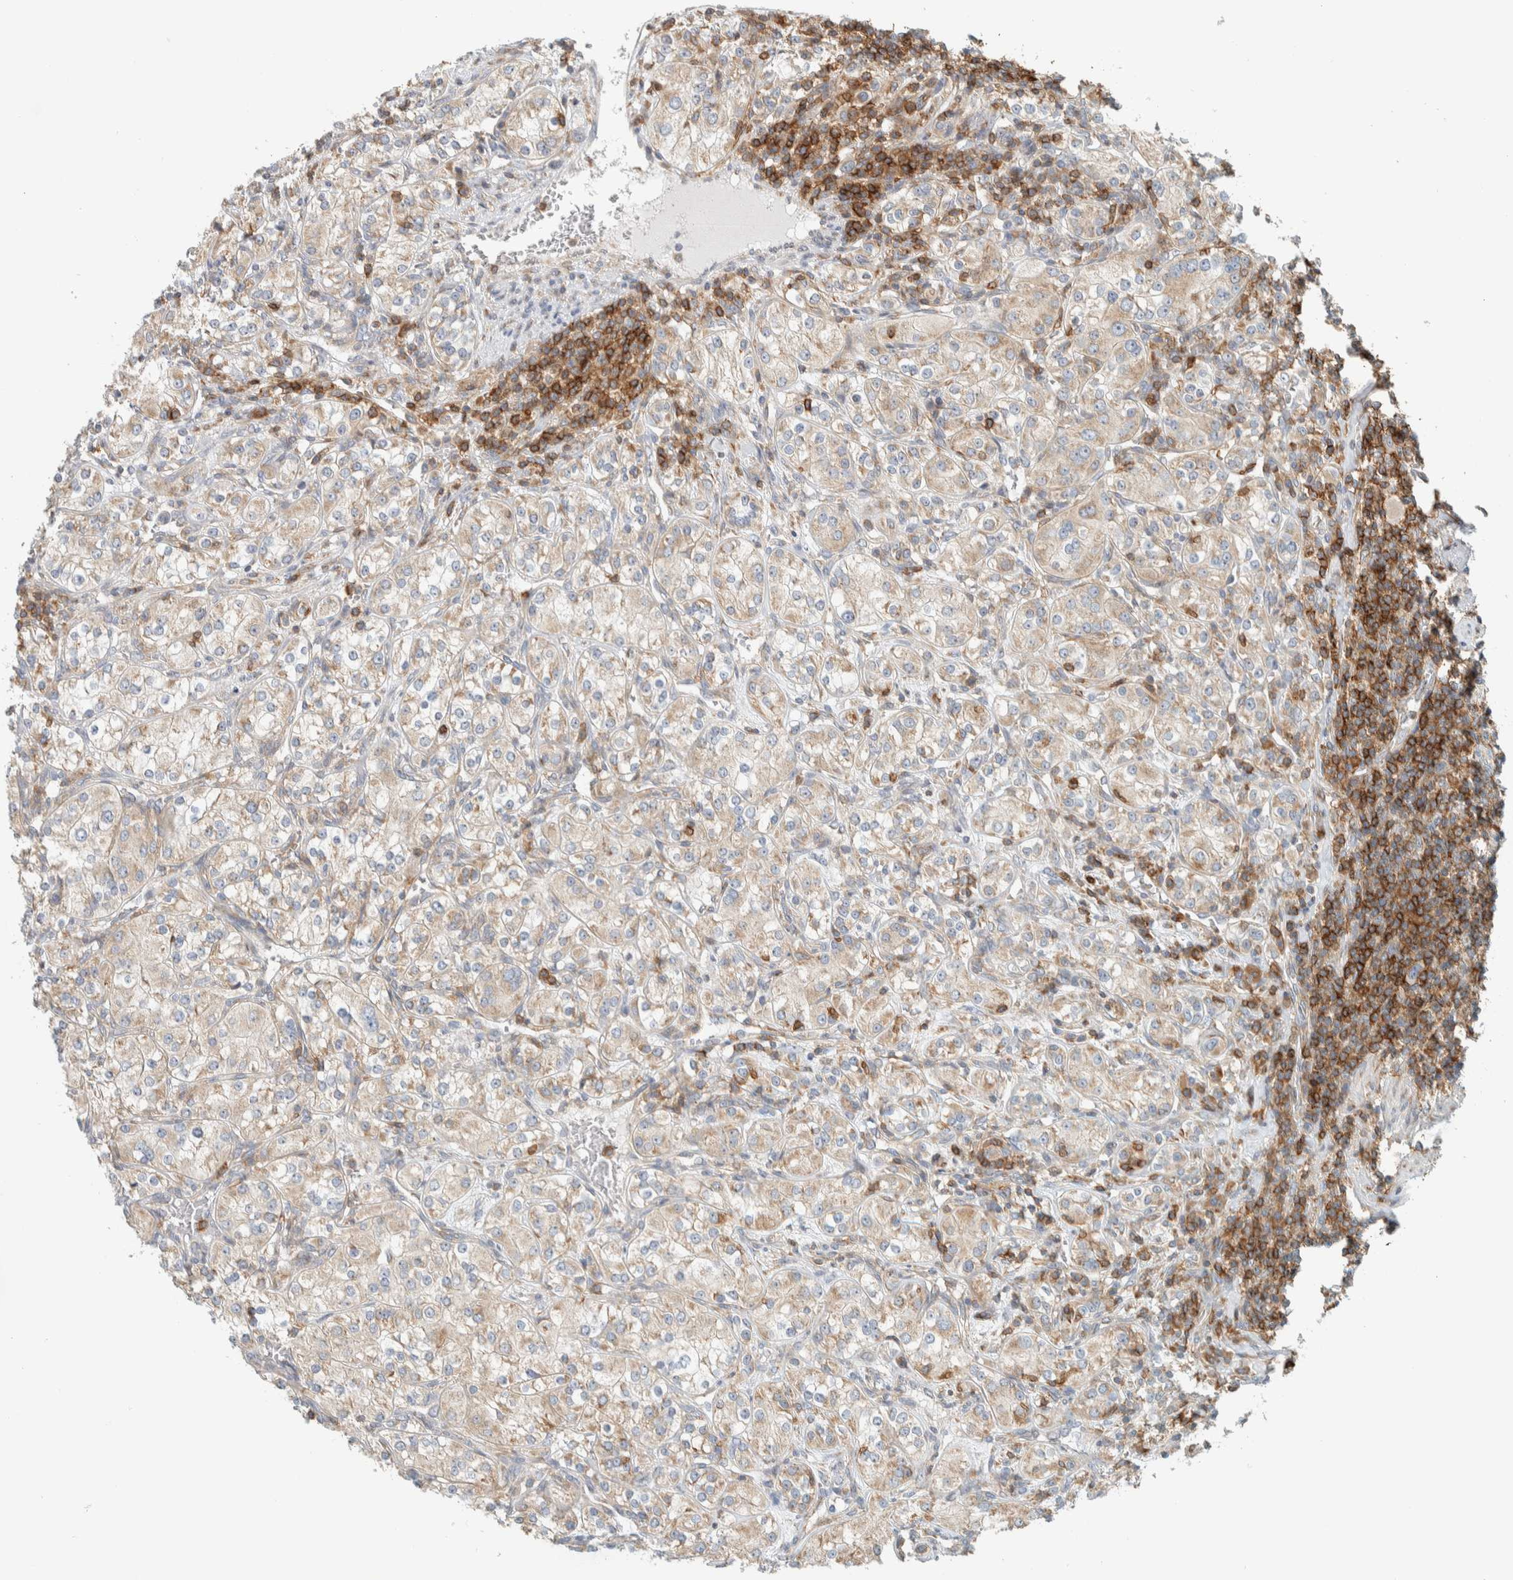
{"staining": {"intensity": "weak", "quantity": "25%-75%", "location": "cytoplasmic/membranous"}, "tissue": "renal cancer", "cell_type": "Tumor cells", "image_type": "cancer", "snomed": [{"axis": "morphology", "description": "Adenocarcinoma, NOS"}, {"axis": "topography", "description": "Kidney"}], "caption": "Immunohistochemical staining of human renal cancer shows weak cytoplasmic/membranous protein expression in approximately 25%-75% of tumor cells.", "gene": "CCDC57", "patient": {"sex": "male", "age": 77}}